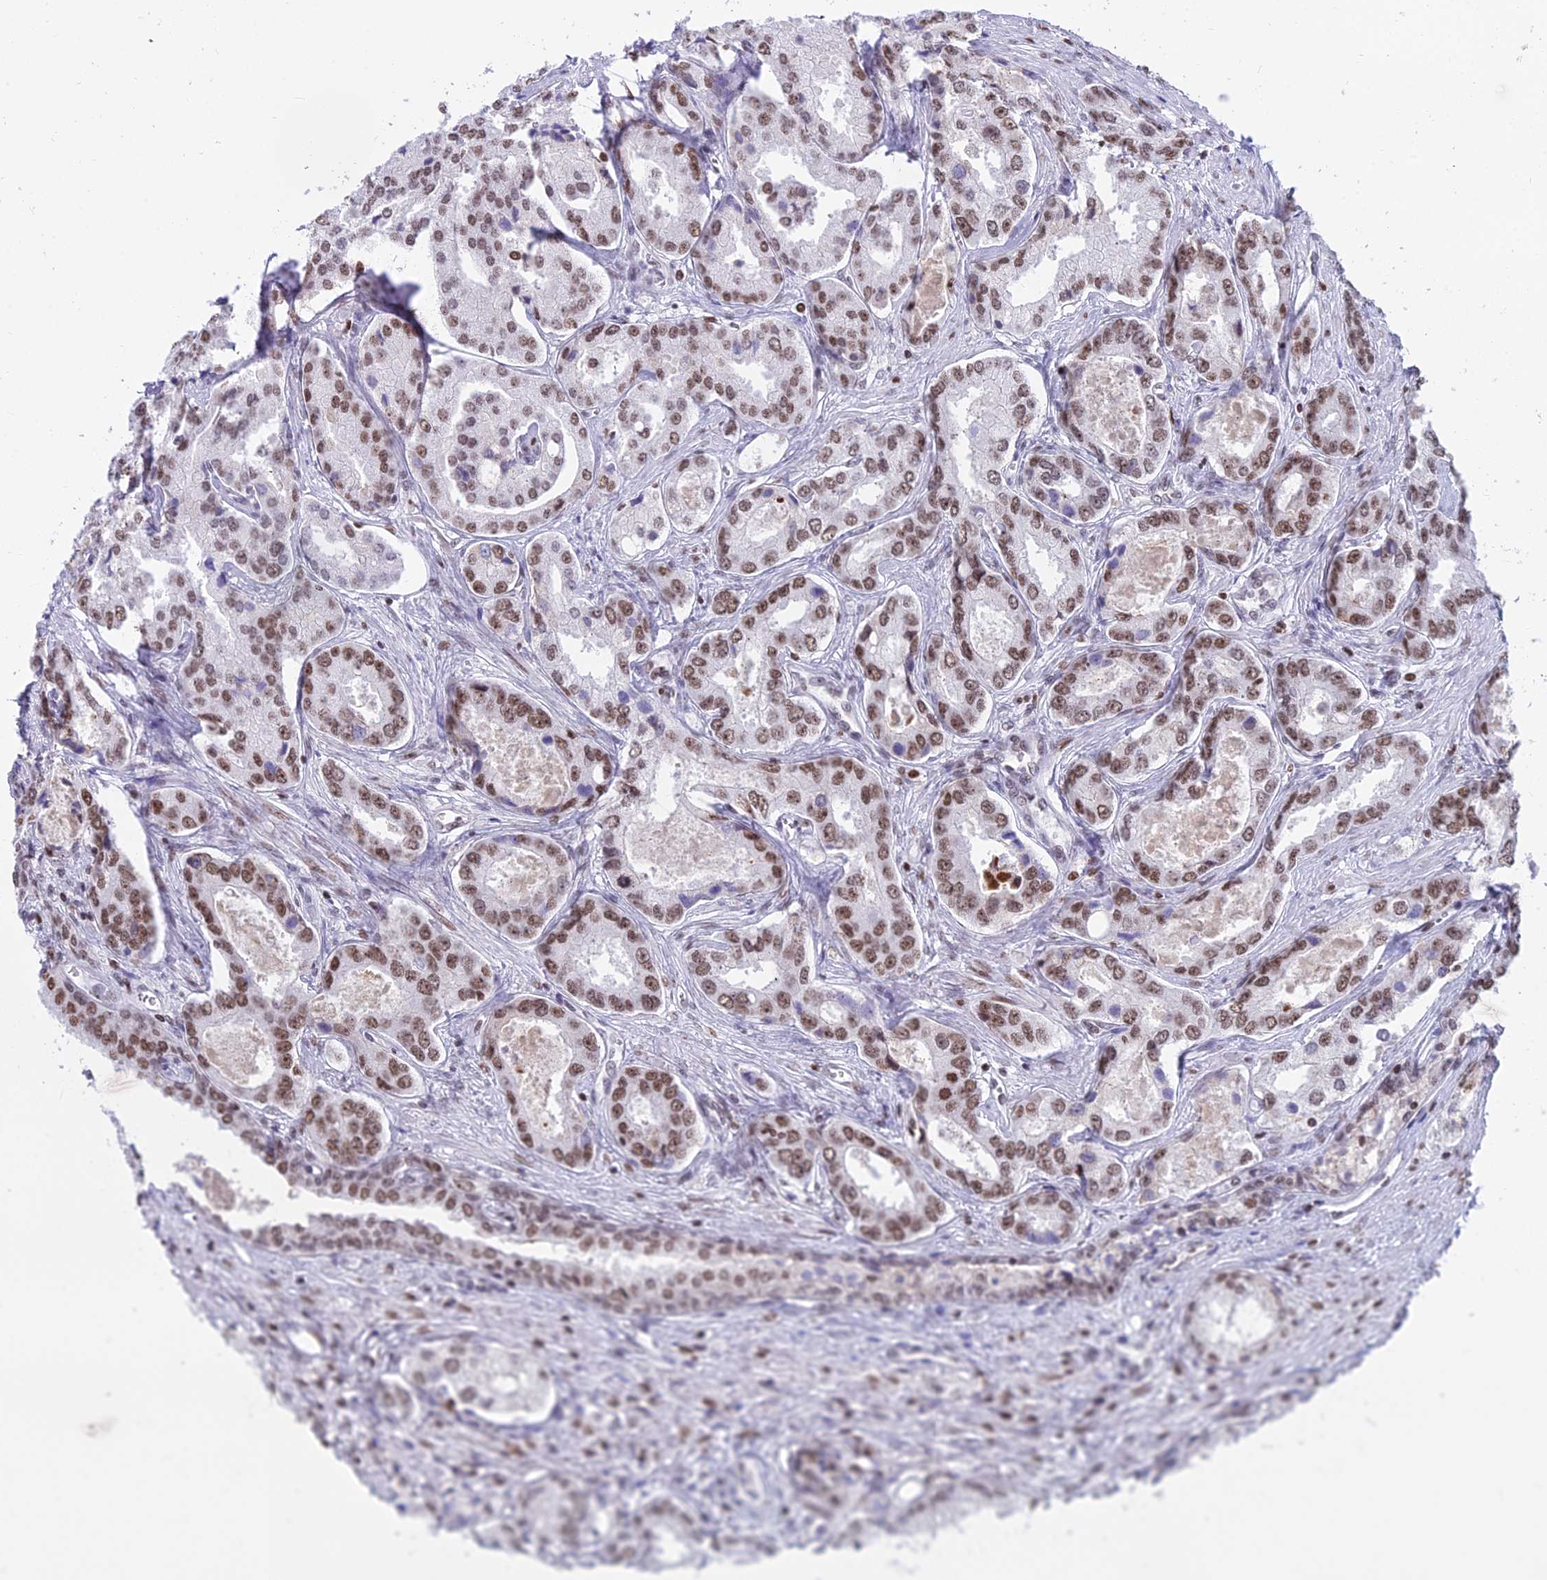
{"staining": {"intensity": "moderate", "quantity": "25%-75%", "location": "nuclear"}, "tissue": "prostate cancer", "cell_type": "Tumor cells", "image_type": "cancer", "snomed": [{"axis": "morphology", "description": "Adenocarcinoma, Low grade"}, {"axis": "topography", "description": "Prostate"}], "caption": "Immunohistochemical staining of prostate adenocarcinoma (low-grade) displays medium levels of moderate nuclear protein staining in about 25%-75% of tumor cells.", "gene": "PARP1", "patient": {"sex": "male", "age": 68}}